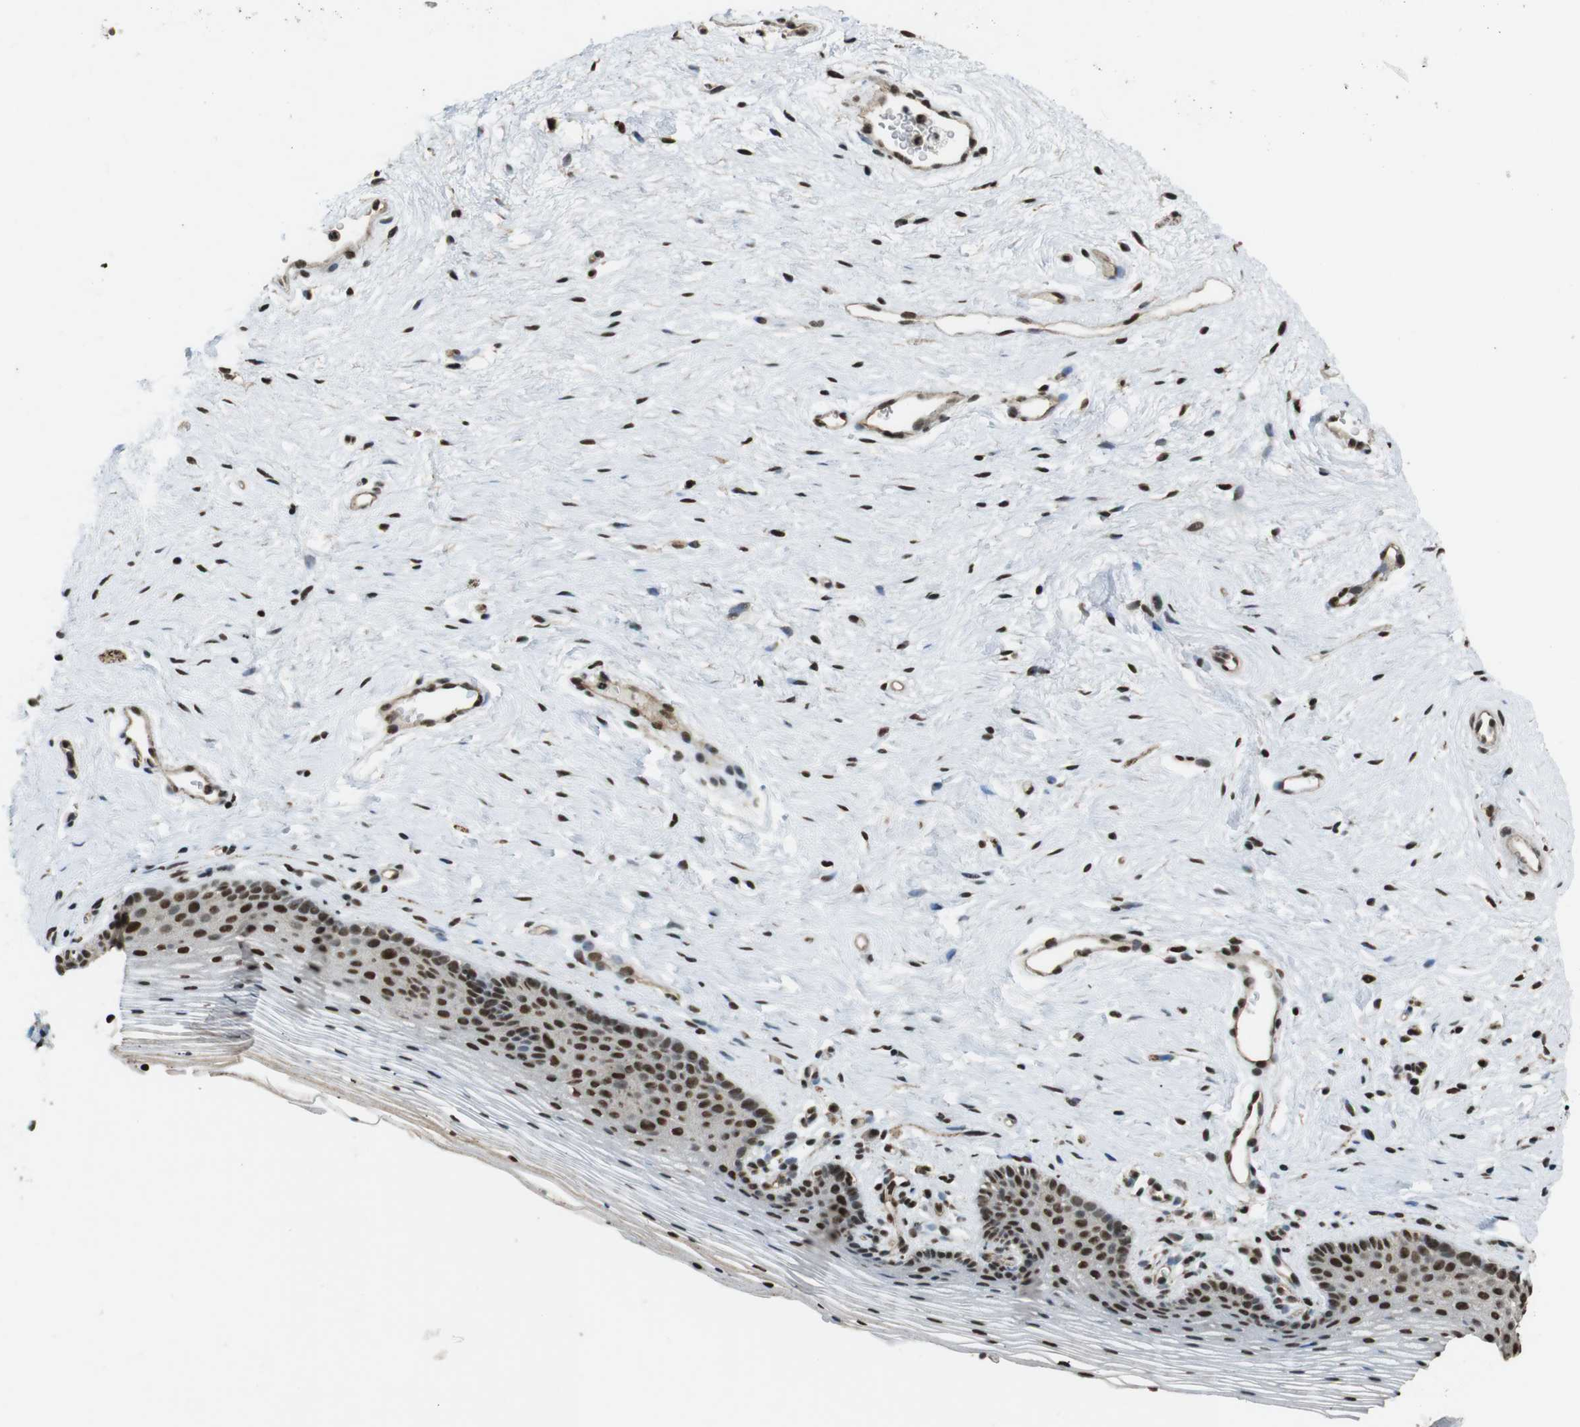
{"staining": {"intensity": "strong", "quantity": ">75%", "location": "nuclear"}, "tissue": "vagina", "cell_type": "Squamous epithelial cells", "image_type": "normal", "snomed": [{"axis": "morphology", "description": "Normal tissue, NOS"}, {"axis": "topography", "description": "Vagina"}], "caption": "The photomicrograph demonstrates a brown stain indicating the presence of a protein in the nuclear of squamous epithelial cells in vagina. Immunohistochemistry stains the protein of interest in brown and the nuclei are stained blue.", "gene": "CSNK2B", "patient": {"sex": "female", "age": 32}}